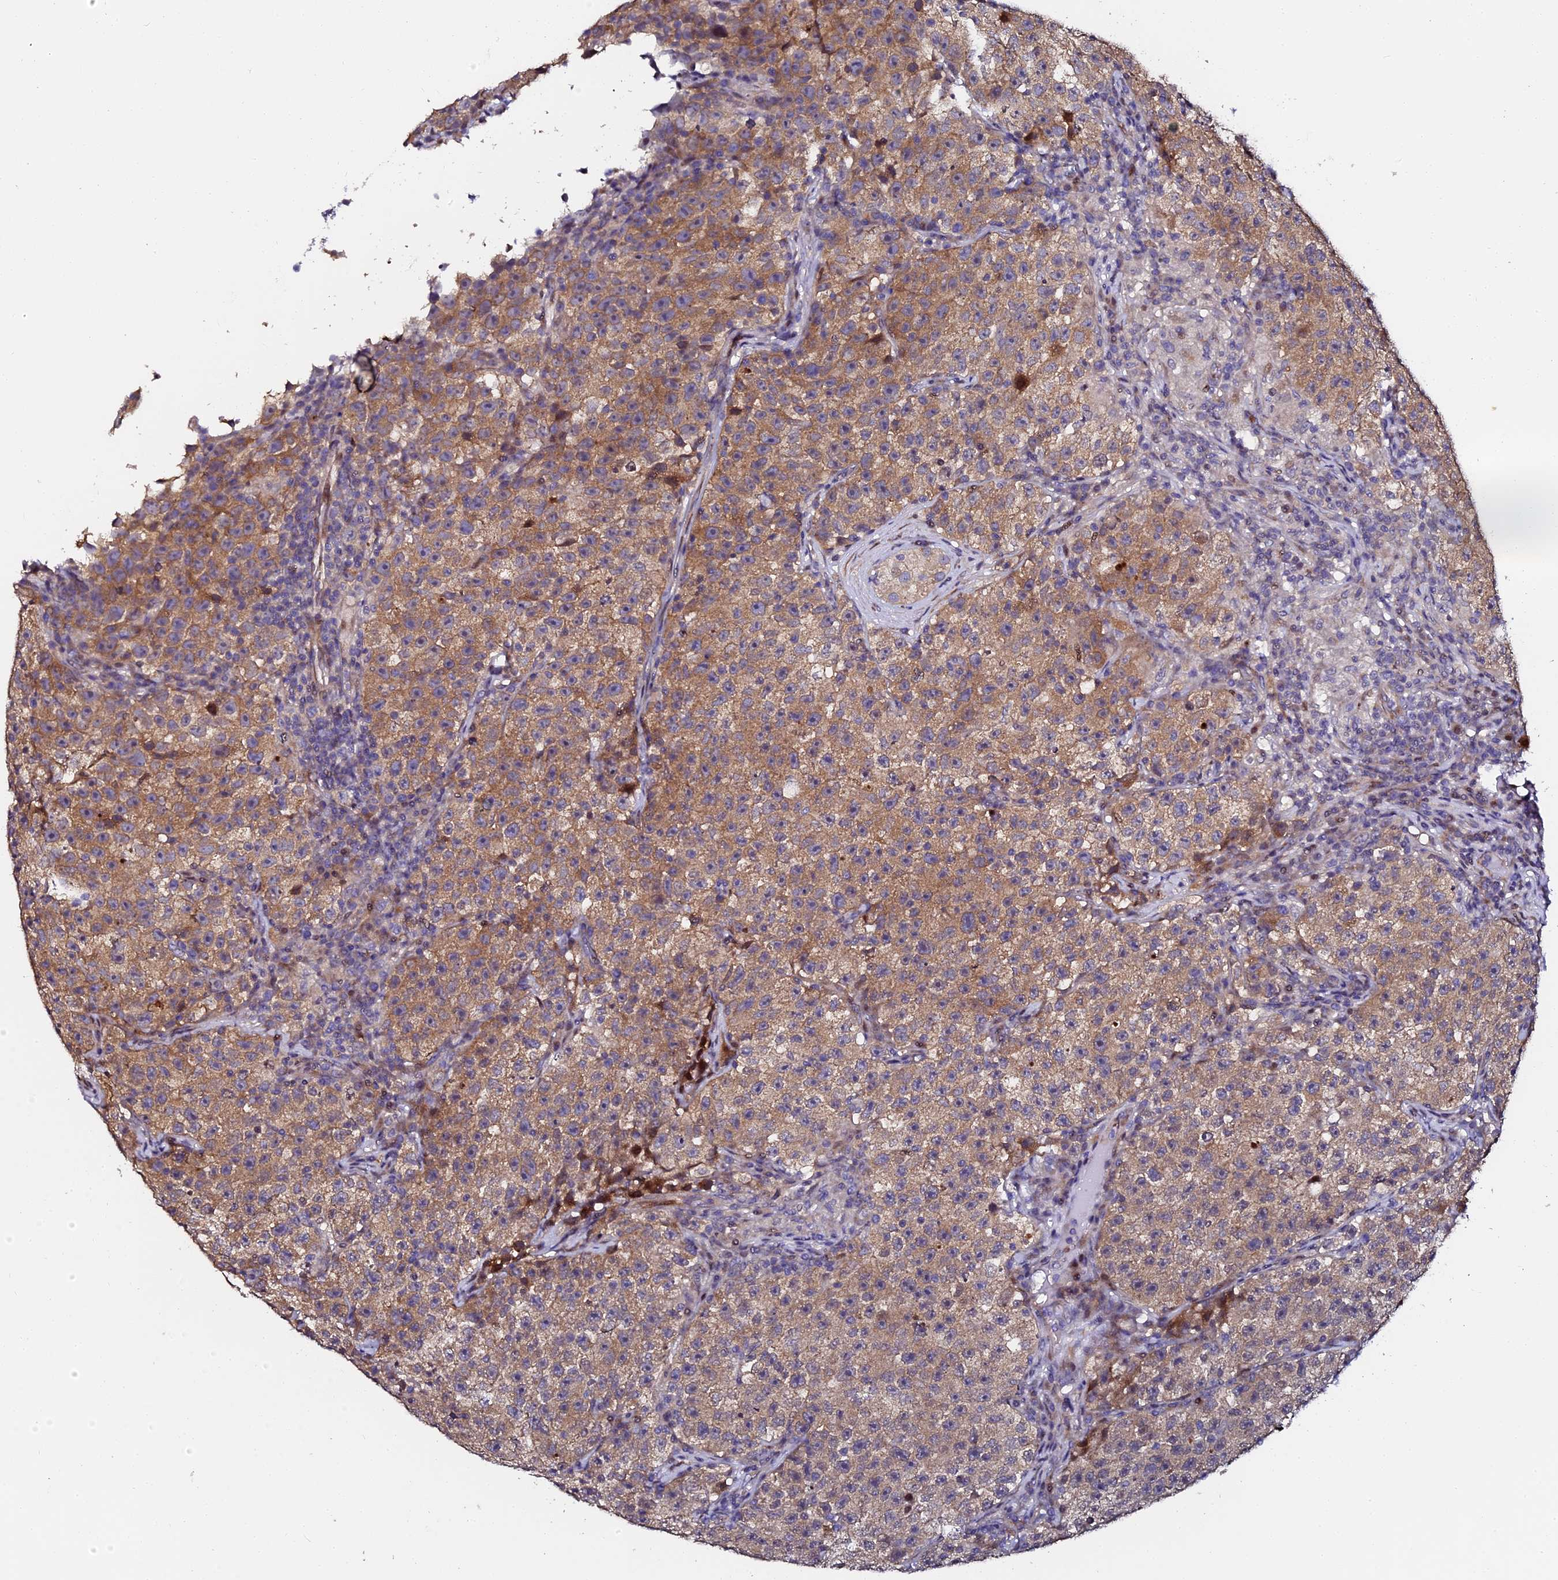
{"staining": {"intensity": "moderate", "quantity": "25%-75%", "location": "cytoplasmic/membranous"}, "tissue": "testis cancer", "cell_type": "Tumor cells", "image_type": "cancer", "snomed": [{"axis": "morphology", "description": "Seminoma, NOS"}, {"axis": "topography", "description": "Testis"}], "caption": "DAB (3,3'-diaminobenzidine) immunohistochemical staining of human testis cancer (seminoma) shows moderate cytoplasmic/membranous protein staining in approximately 25%-75% of tumor cells.", "gene": "GPN3", "patient": {"sex": "male", "age": 22}}